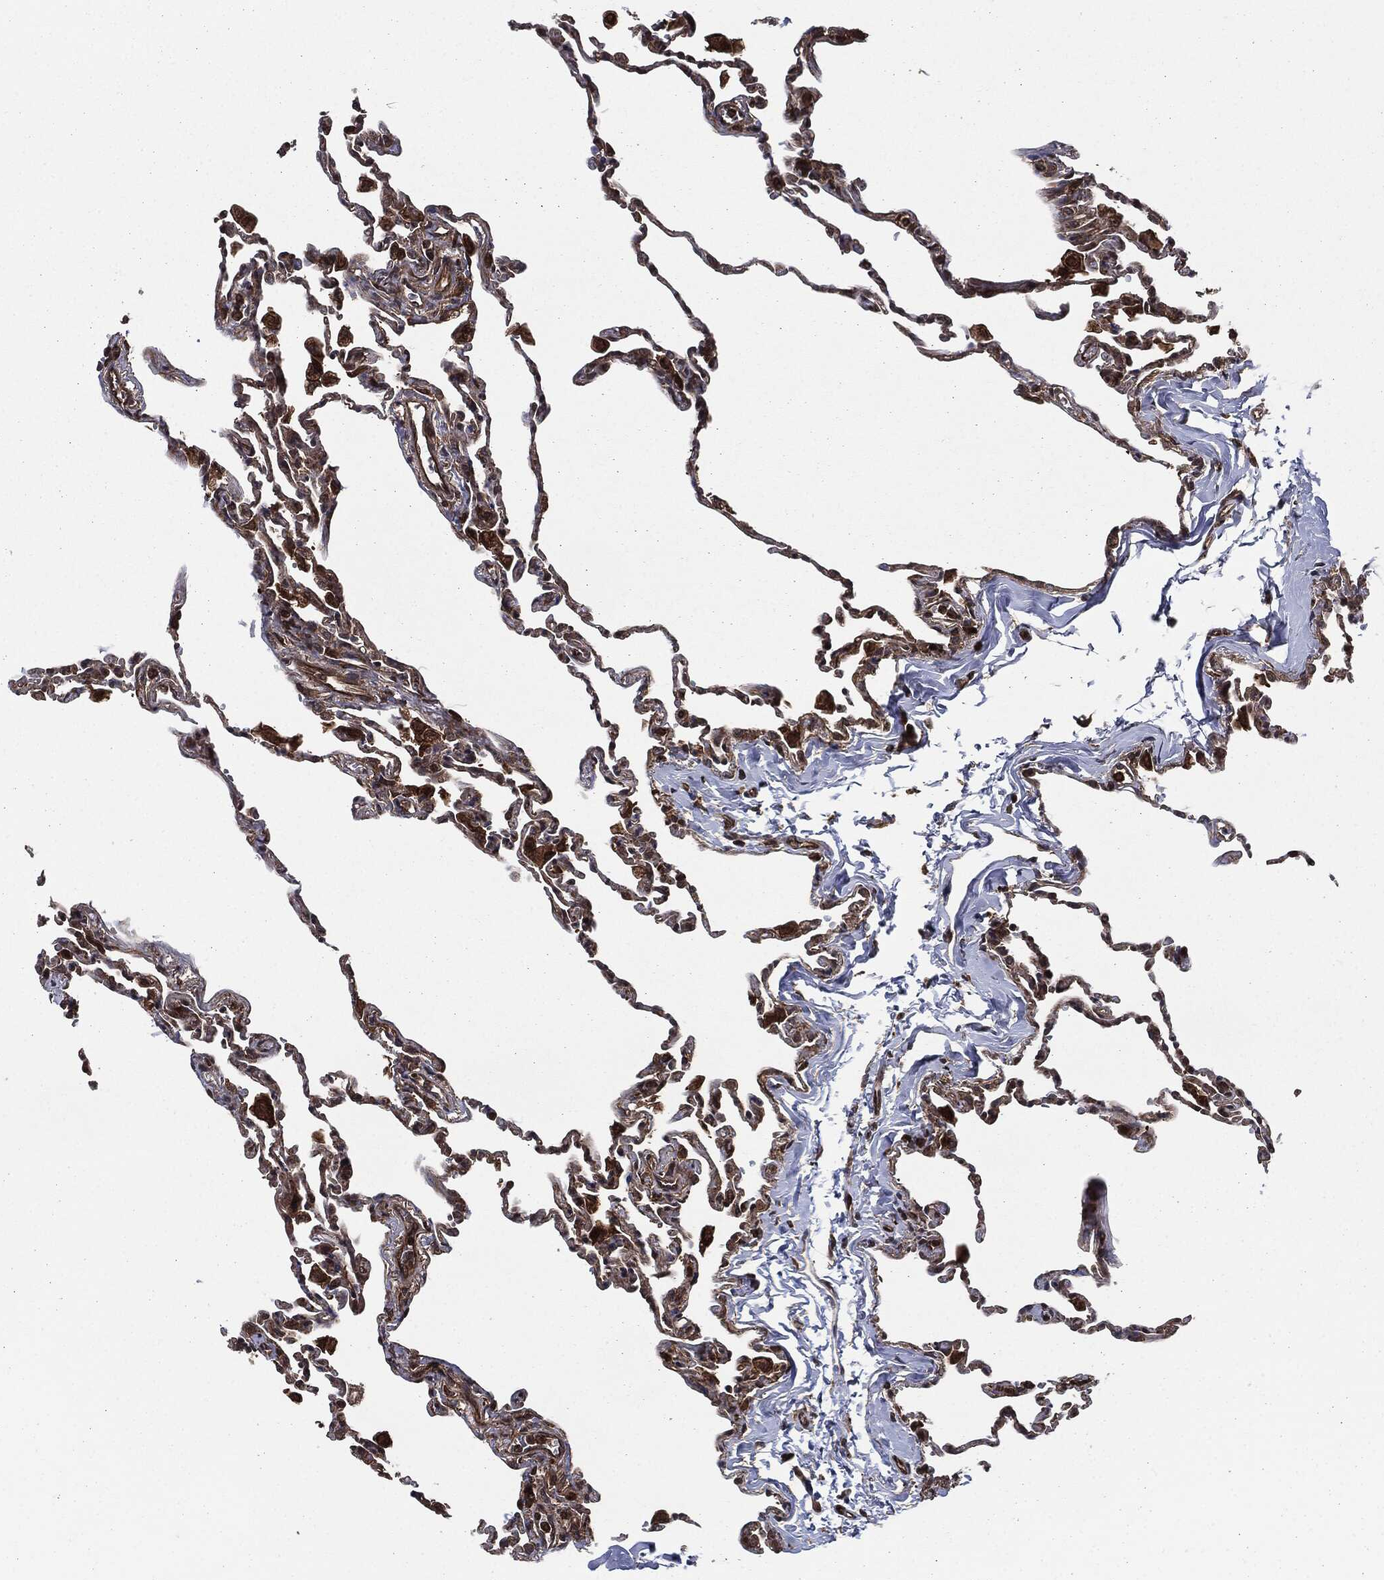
{"staining": {"intensity": "moderate", "quantity": ">75%", "location": "cytoplasmic/membranous"}, "tissue": "lung", "cell_type": "Alveolar cells", "image_type": "normal", "snomed": [{"axis": "morphology", "description": "Normal tissue, NOS"}, {"axis": "topography", "description": "Lung"}], "caption": "Protein expression analysis of unremarkable human lung reveals moderate cytoplasmic/membranous expression in about >75% of alveolar cells. (brown staining indicates protein expression, while blue staining denotes nuclei).", "gene": "RAP1GDS1", "patient": {"sex": "female", "age": 57}}